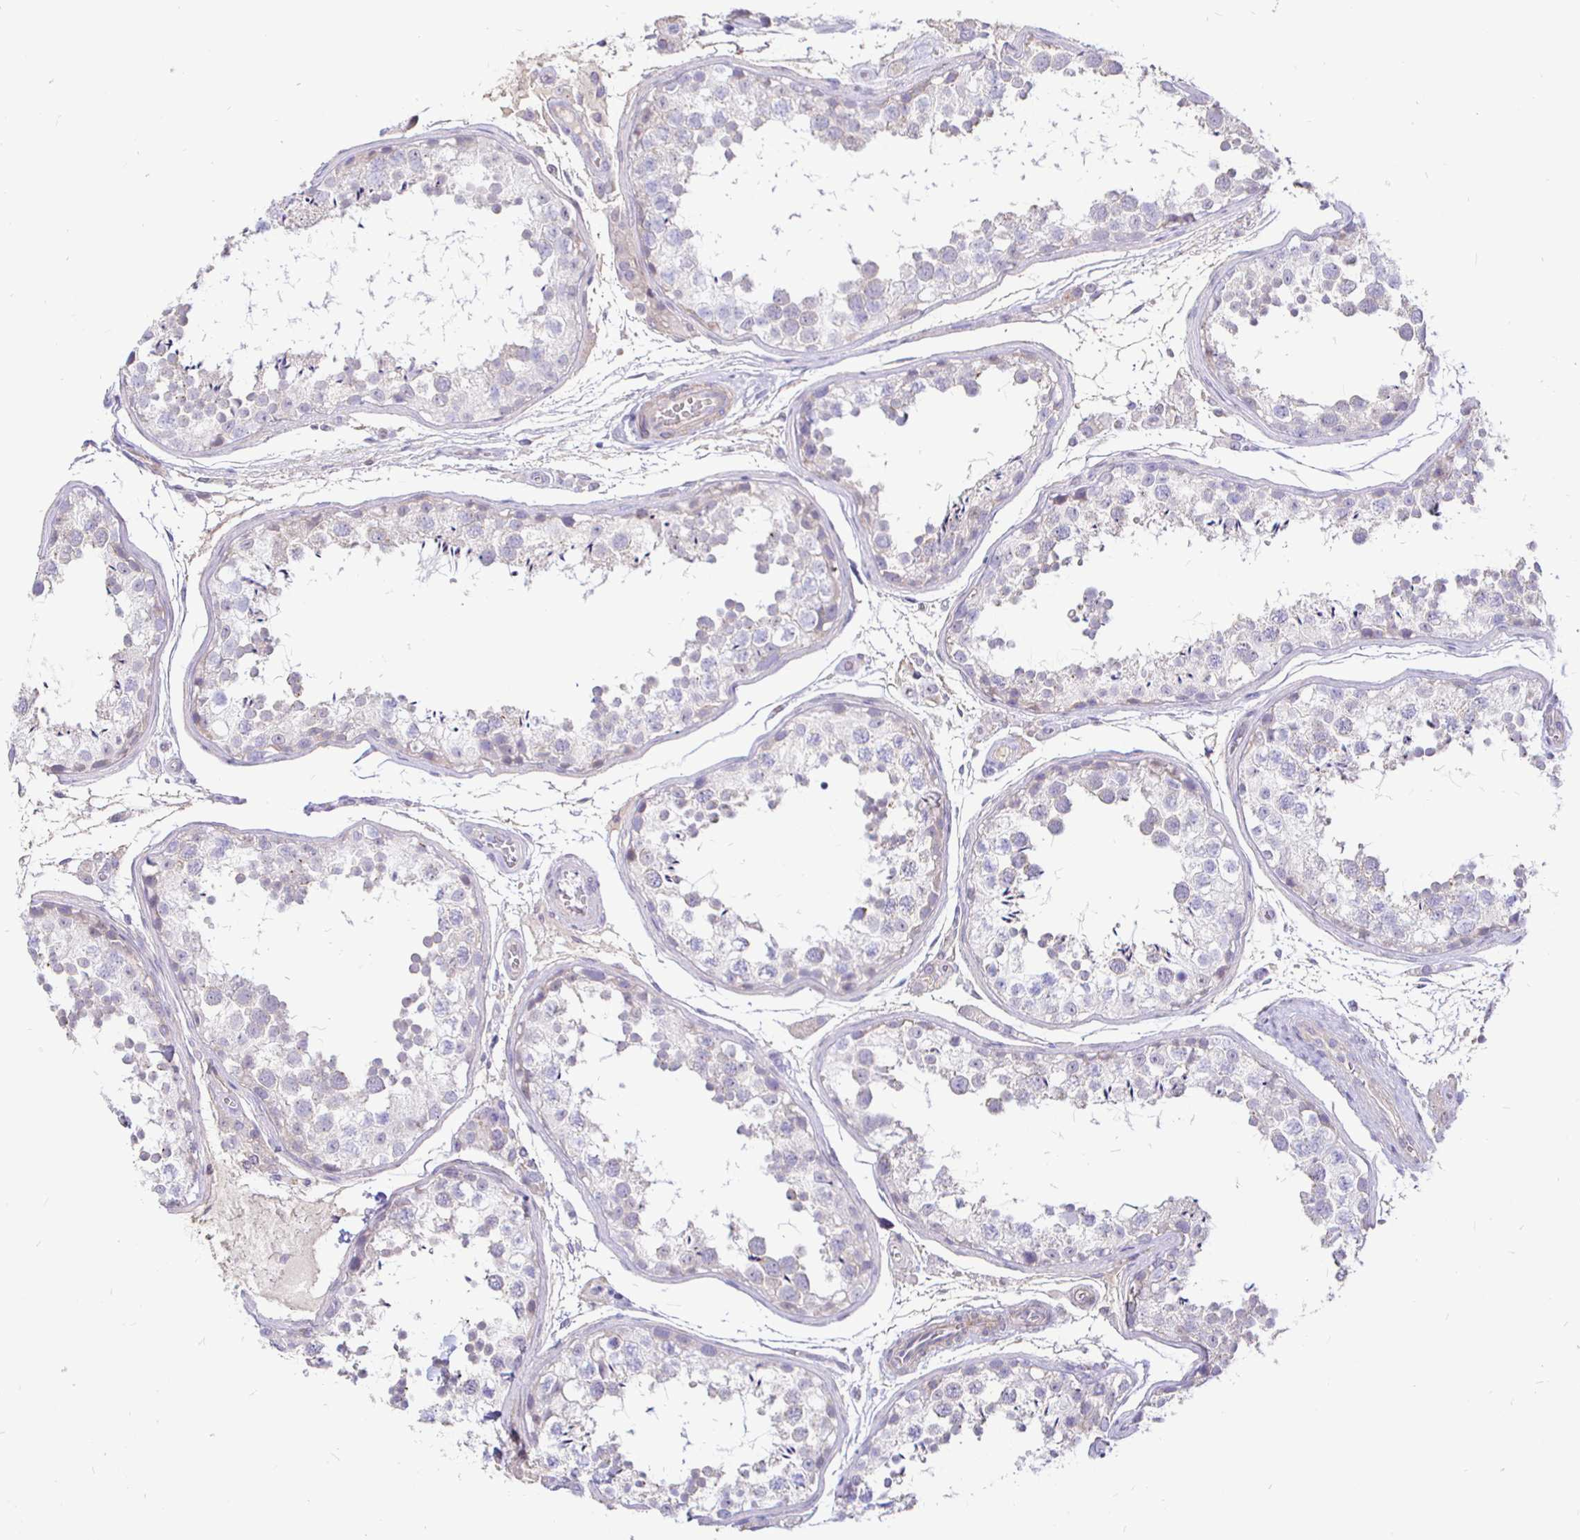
{"staining": {"intensity": "negative", "quantity": "none", "location": "none"}, "tissue": "testis", "cell_type": "Cells in seminiferous ducts", "image_type": "normal", "snomed": [{"axis": "morphology", "description": "Normal tissue, NOS"}, {"axis": "topography", "description": "Testis"}], "caption": "Human testis stained for a protein using IHC reveals no staining in cells in seminiferous ducts.", "gene": "NECAB1", "patient": {"sex": "male", "age": 29}}